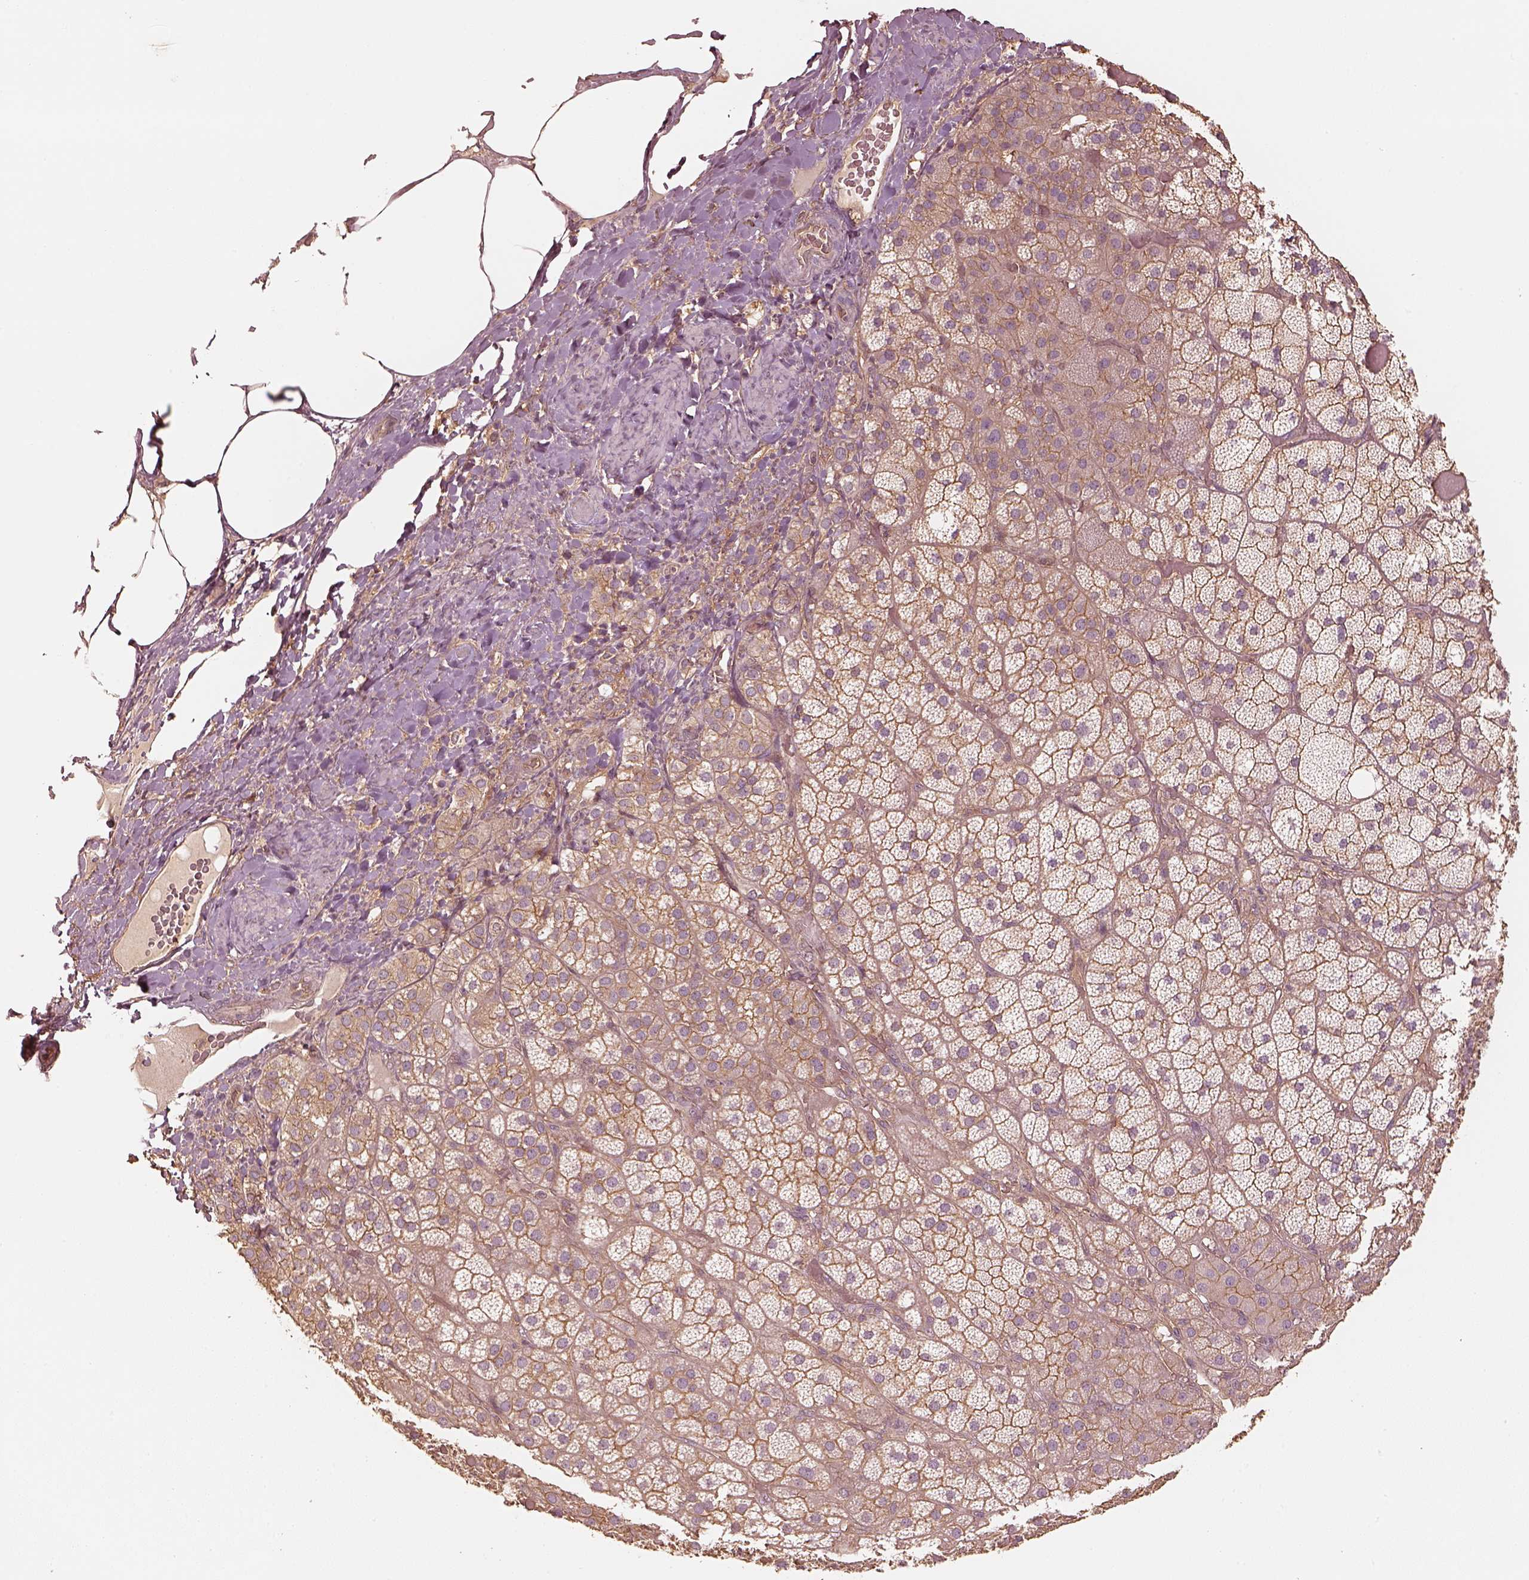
{"staining": {"intensity": "moderate", "quantity": ">75%", "location": "cytoplasmic/membranous"}, "tissue": "adrenal gland", "cell_type": "Glandular cells", "image_type": "normal", "snomed": [{"axis": "morphology", "description": "Normal tissue, NOS"}, {"axis": "topography", "description": "Adrenal gland"}], "caption": "Moderate cytoplasmic/membranous positivity for a protein is present in about >75% of glandular cells of benign adrenal gland using immunohistochemistry.", "gene": "WDR7", "patient": {"sex": "male", "age": 57}}